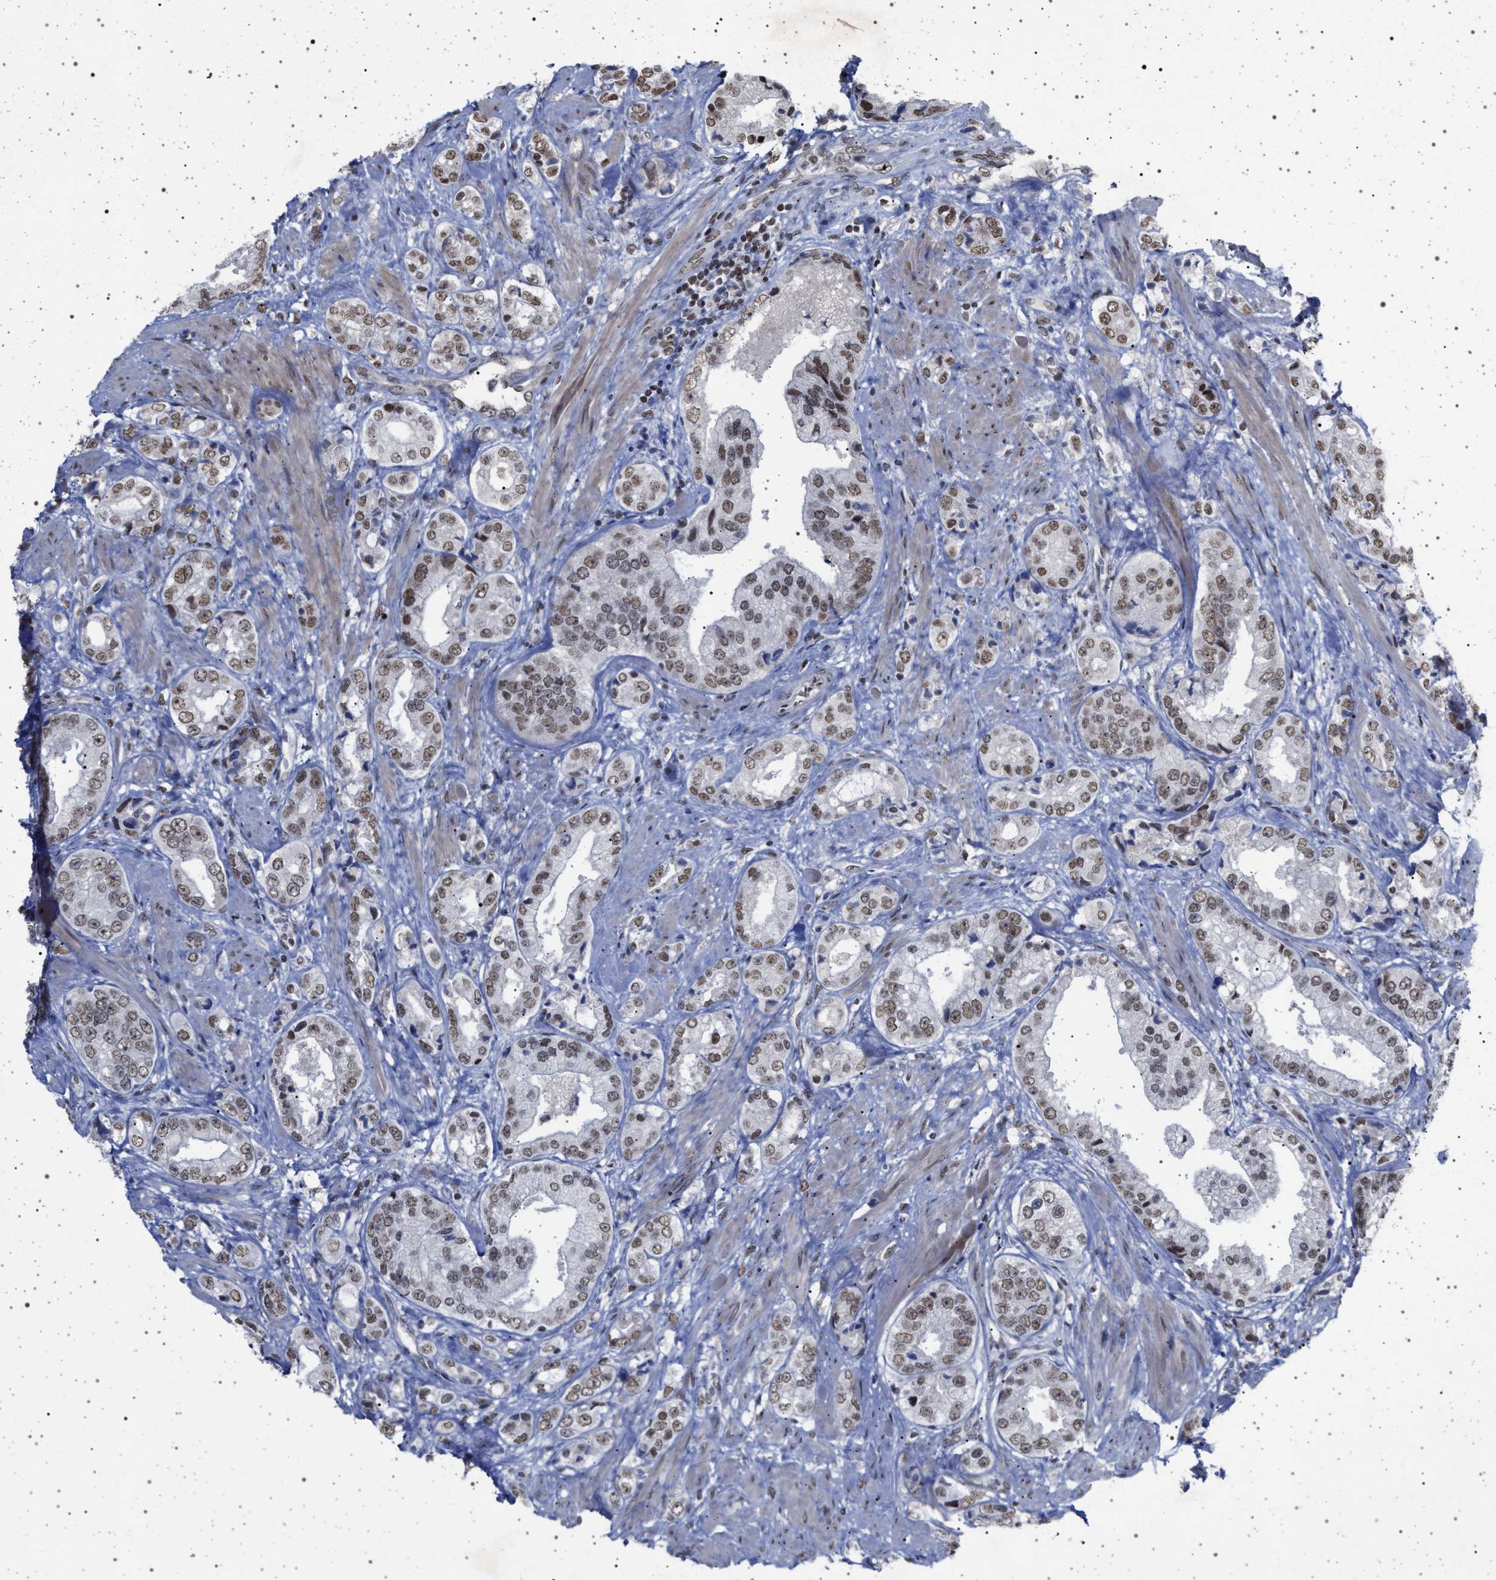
{"staining": {"intensity": "moderate", "quantity": ">75%", "location": "nuclear"}, "tissue": "prostate cancer", "cell_type": "Tumor cells", "image_type": "cancer", "snomed": [{"axis": "morphology", "description": "Adenocarcinoma, High grade"}, {"axis": "topography", "description": "Prostate"}], "caption": "Moderate nuclear protein expression is appreciated in approximately >75% of tumor cells in prostate adenocarcinoma (high-grade).", "gene": "PHF12", "patient": {"sex": "male", "age": 61}}